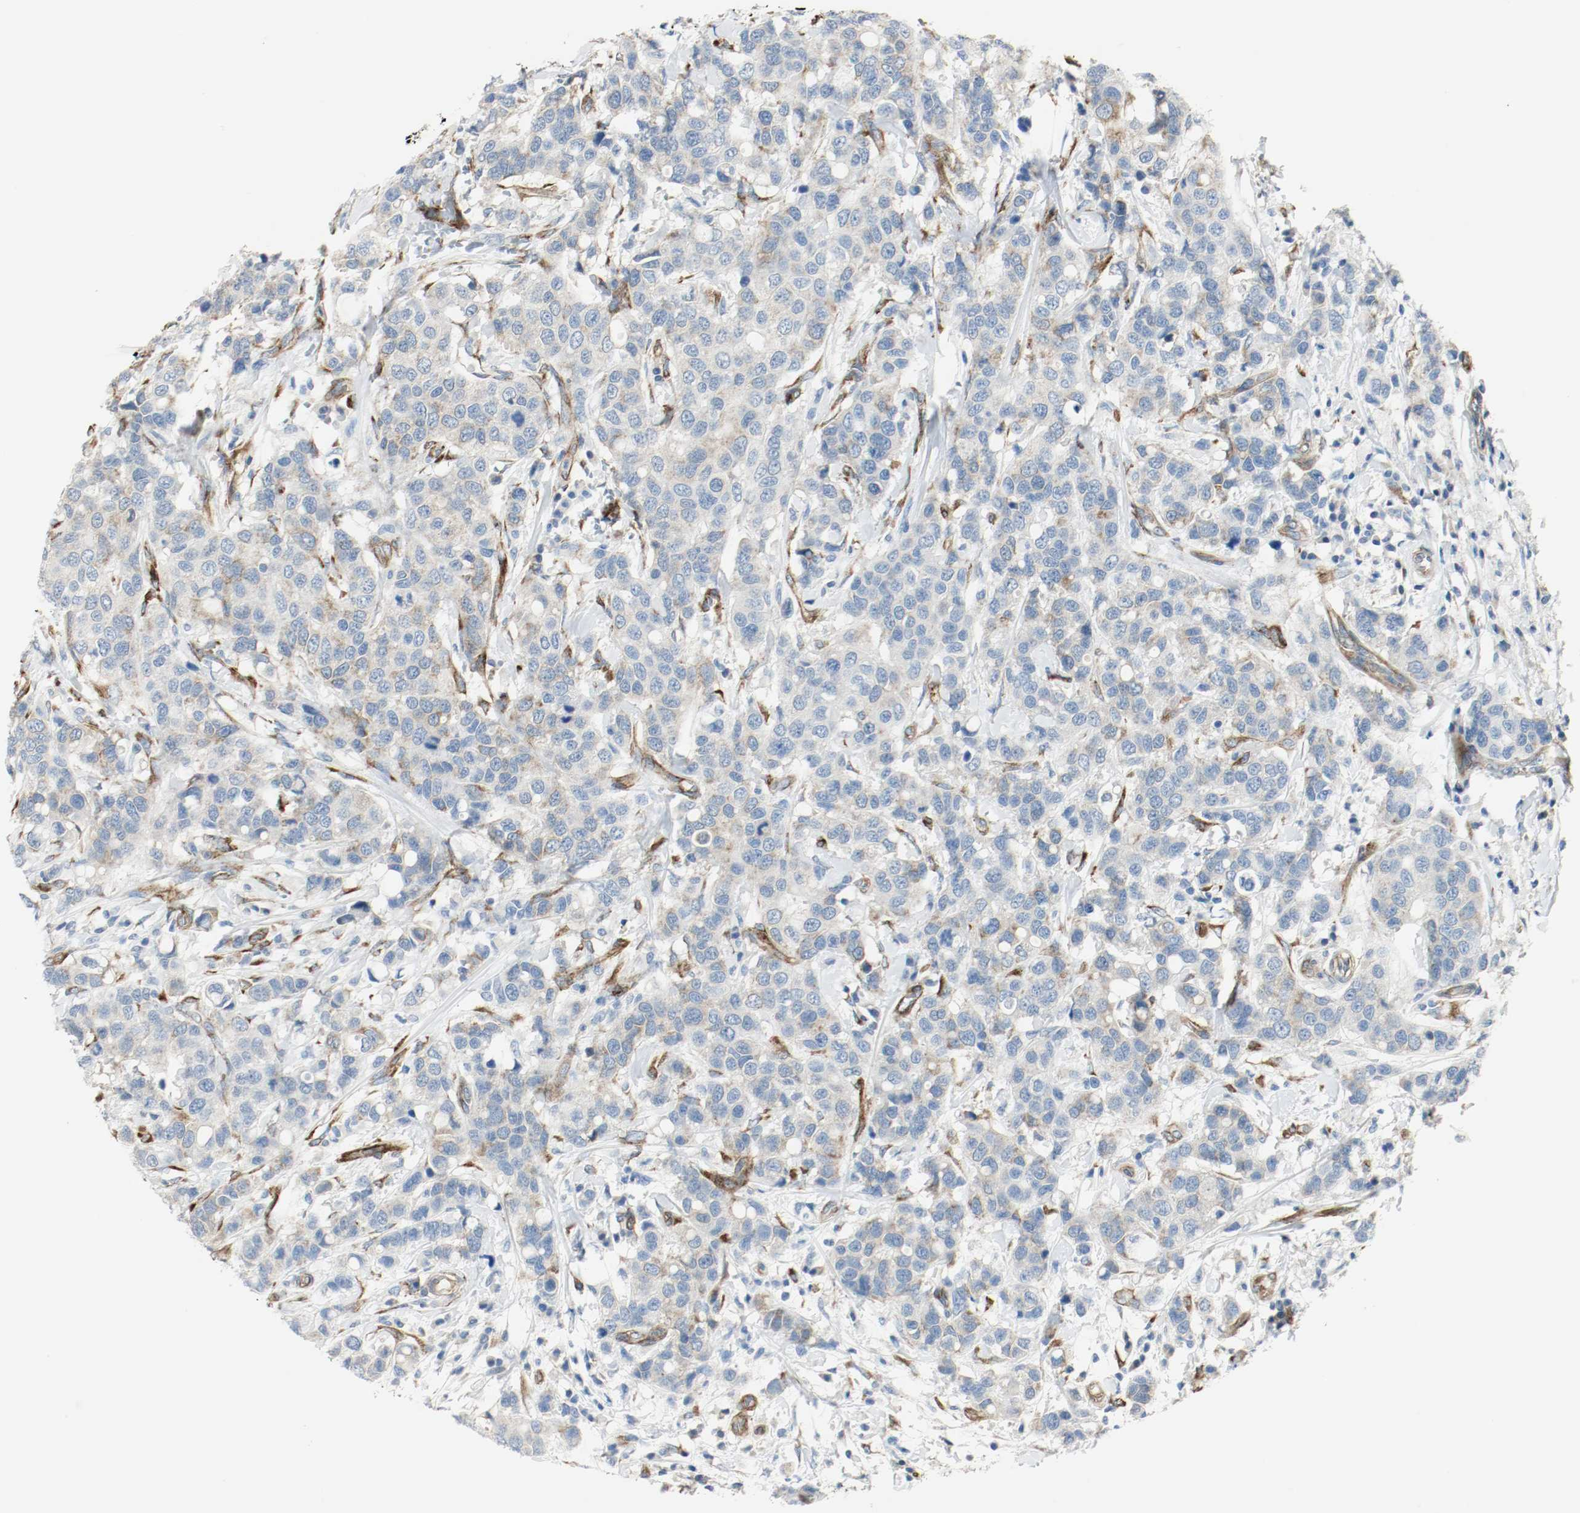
{"staining": {"intensity": "negative", "quantity": "none", "location": "none"}, "tissue": "breast cancer", "cell_type": "Tumor cells", "image_type": "cancer", "snomed": [{"axis": "morphology", "description": "Duct carcinoma"}, {"axis": "topography", "description": "Breast"}], "caption": "A high-resolution micrograph shows IHC staining of intraductal carcinoma (breast), which exhibits no significant staining in tumor cells. The staining is performed using DAB (3,3'-diaminobenzidine) brown chromogen with nuclei counter-stained in using hematoxylin.", "gene": "LAMB1", "patient": {"sex": "female", "age": 27}}